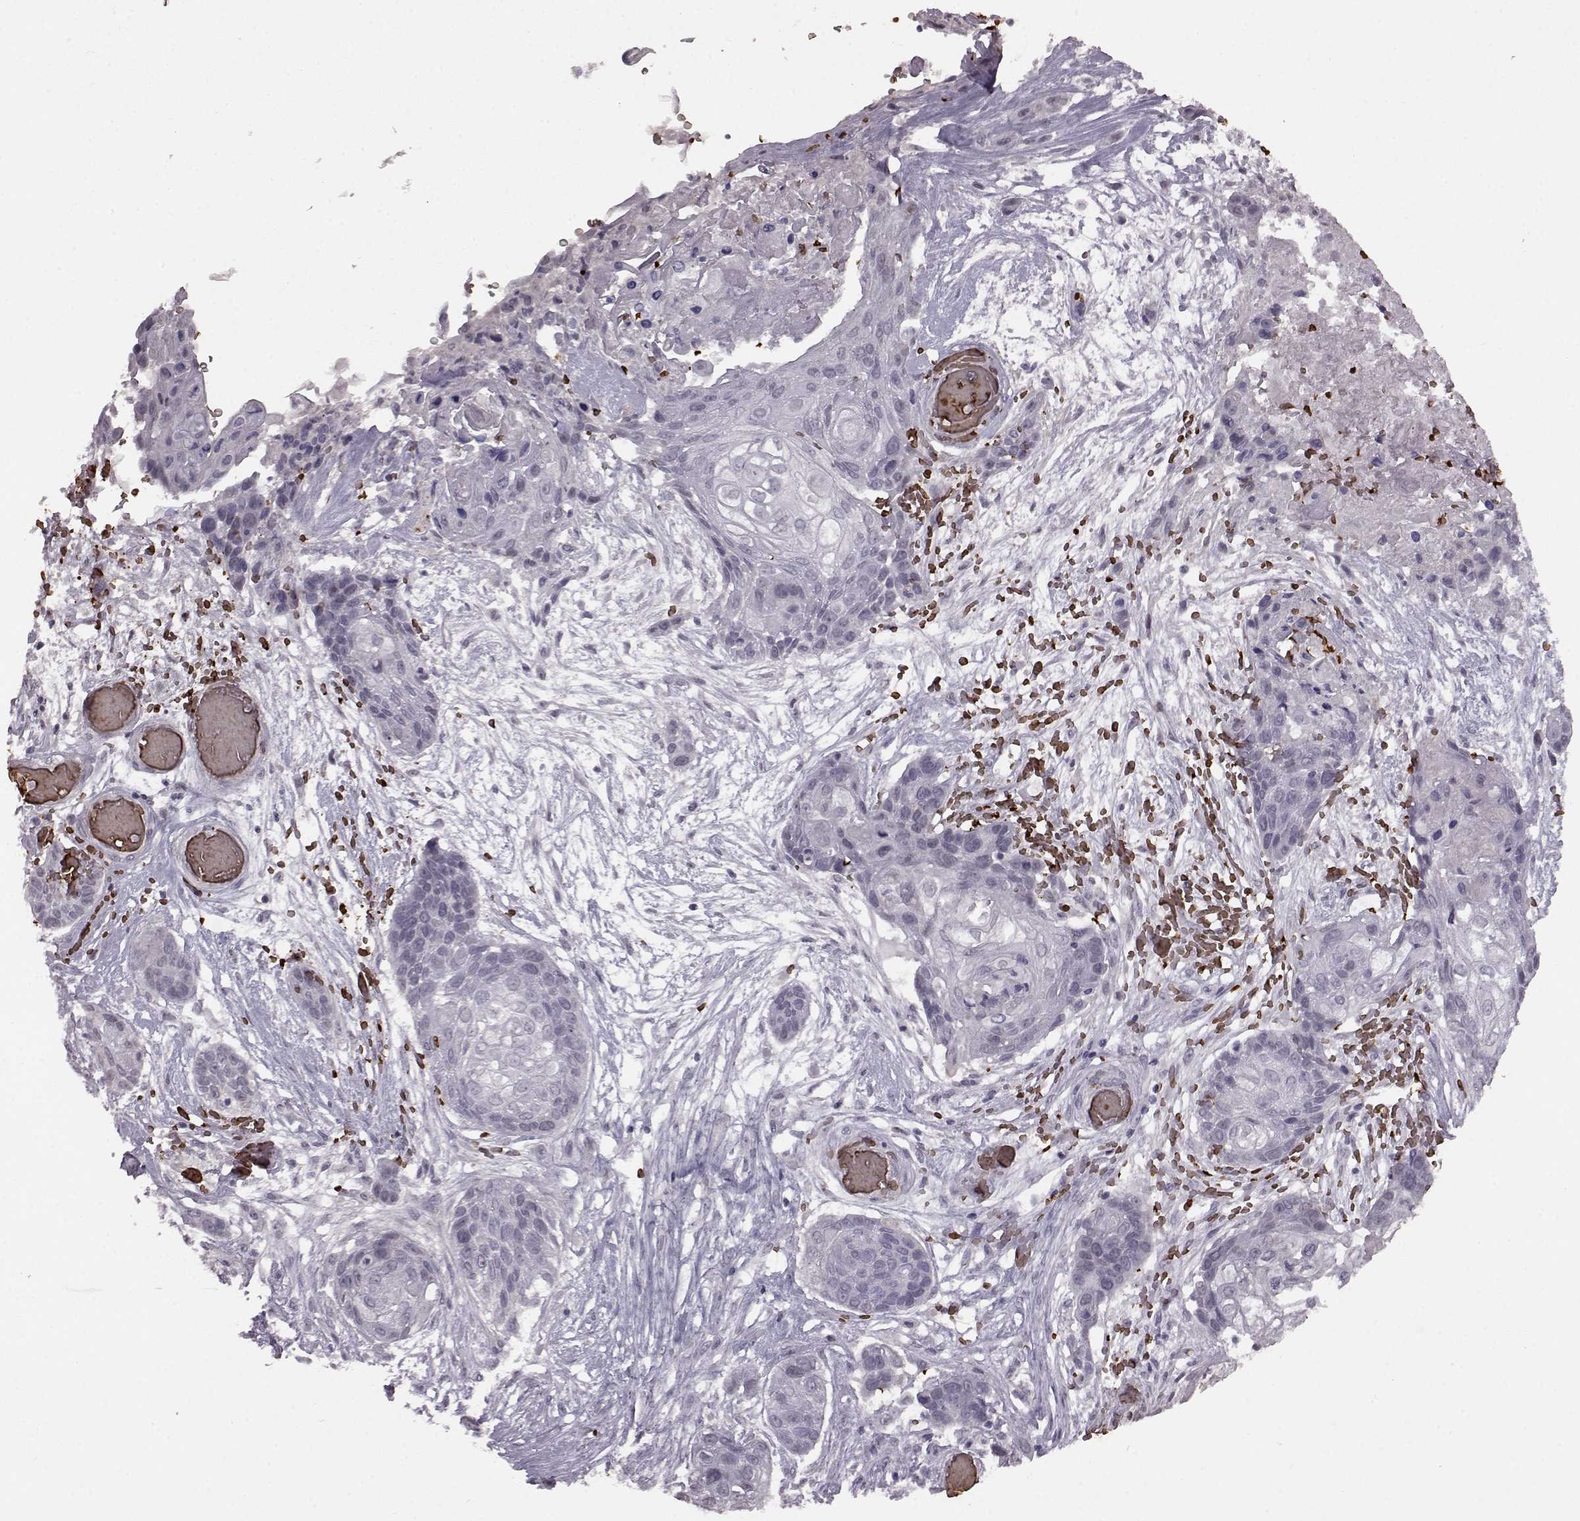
{"staining": {"intensity": "negative", "quantity": "none", "location": "none"}, "tissue": "lung cancer", "cell_type": "Tumor cells", "image_type": "cancer", "snomed": [{"axis": "morphology", "description": "Squamous cell carcinoma, NOS"}, {"axis": "topography", "description": "Lung"}], "caption": "An IHC histopathology image of squamous cell carcinoma (lung) is shown. There is no staining in tumor cells of squamous cell carcinoma (lung).", "gene": "PROP1", "patient": {"sex": "male", "age": 69}}